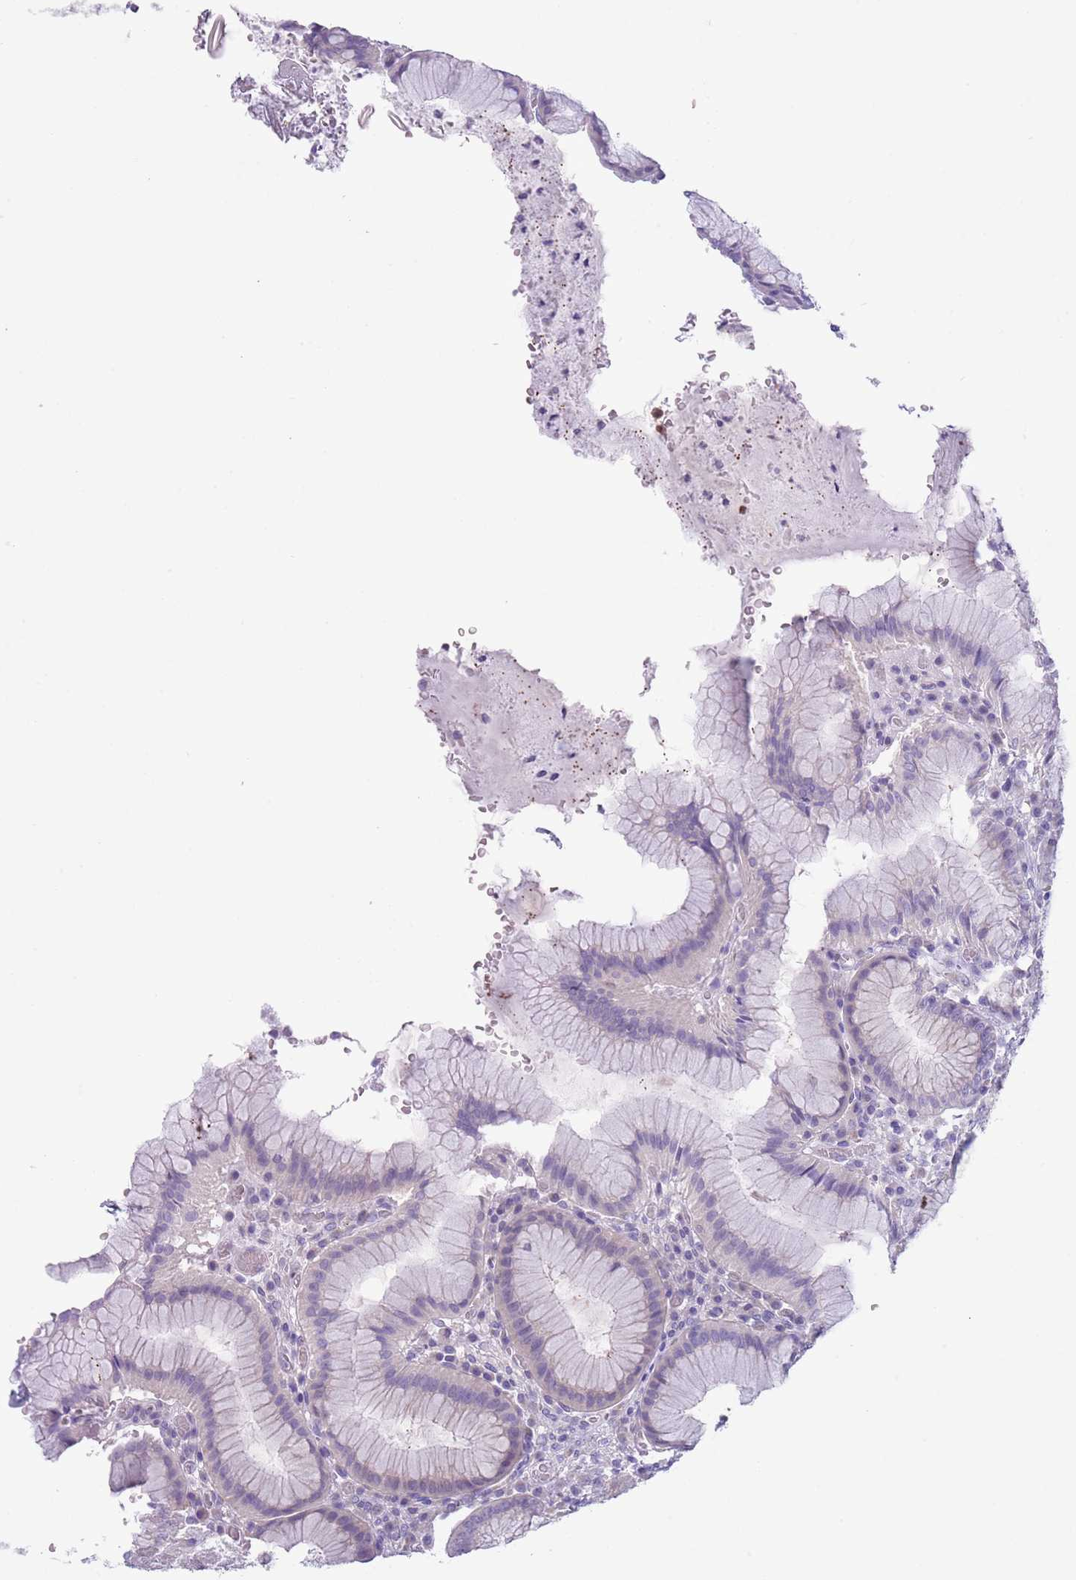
{"staining": {"intensity": "negative", "quantity": "none", "location": "none"}, "tissue": "stomach", "cell_type": "Glandular cells", "image_type": "normal", "snomed": [{"axis": "morphology", "description": "Normal tissue, NOS"}, {"axis": "topography", "description": "Stomach"}], "caption": "High power microscopy image of an immunohistochemistry (IHC) micrograph of normal stomach, revealing no significant expression in glandular cells. The staining was performed using DAB (3,3'-diaminobenzidine) to visualize the protein expression in brown, while the nuclei were stained in blue with hematoxylin (Magnification: 20x).", "gene": "ZFP2", "patient": {"sex": "male", "age": 55}}